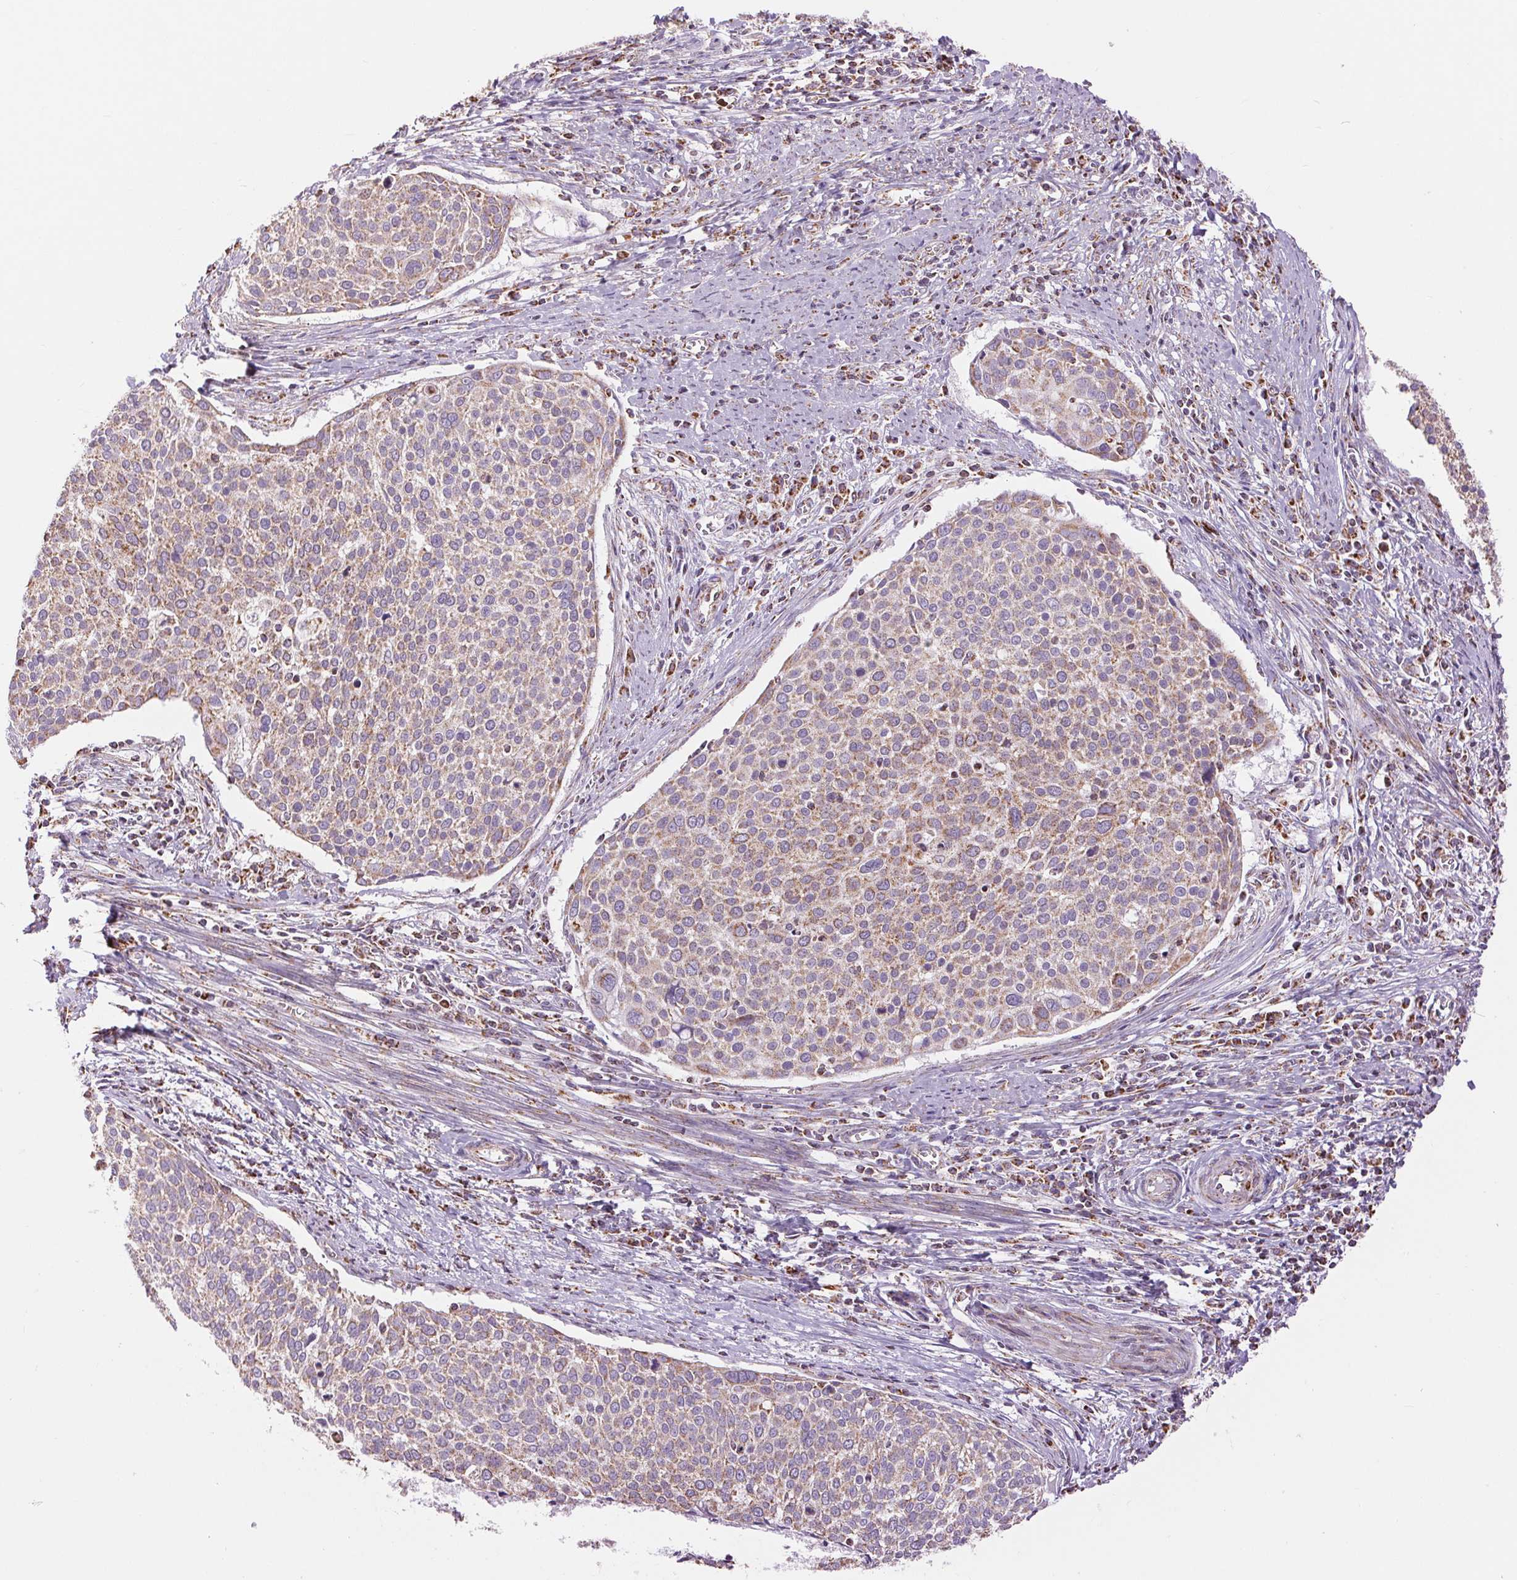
{"staining": {"intensity": "moderate", "quantity": ">75%", "location": "cytoplasmic/membranous"}, "tissue": "cervical cancer", "cell_type": "Tumor cells", "image_type": "cancer", "snomed": [{"axis": "morphology", "description": "Squamous cell carcinoma, NOS"}, {"axis": "topography", "description": "Cervix"}], "caption": "Cervical cancer stained with a brown dye reveals moderate cytoplasmic/membranous positive positivity in approximately >75% of tumor cells.", "gene": "ATP5PB", "patient": {"sex": "female", "age": 39}}